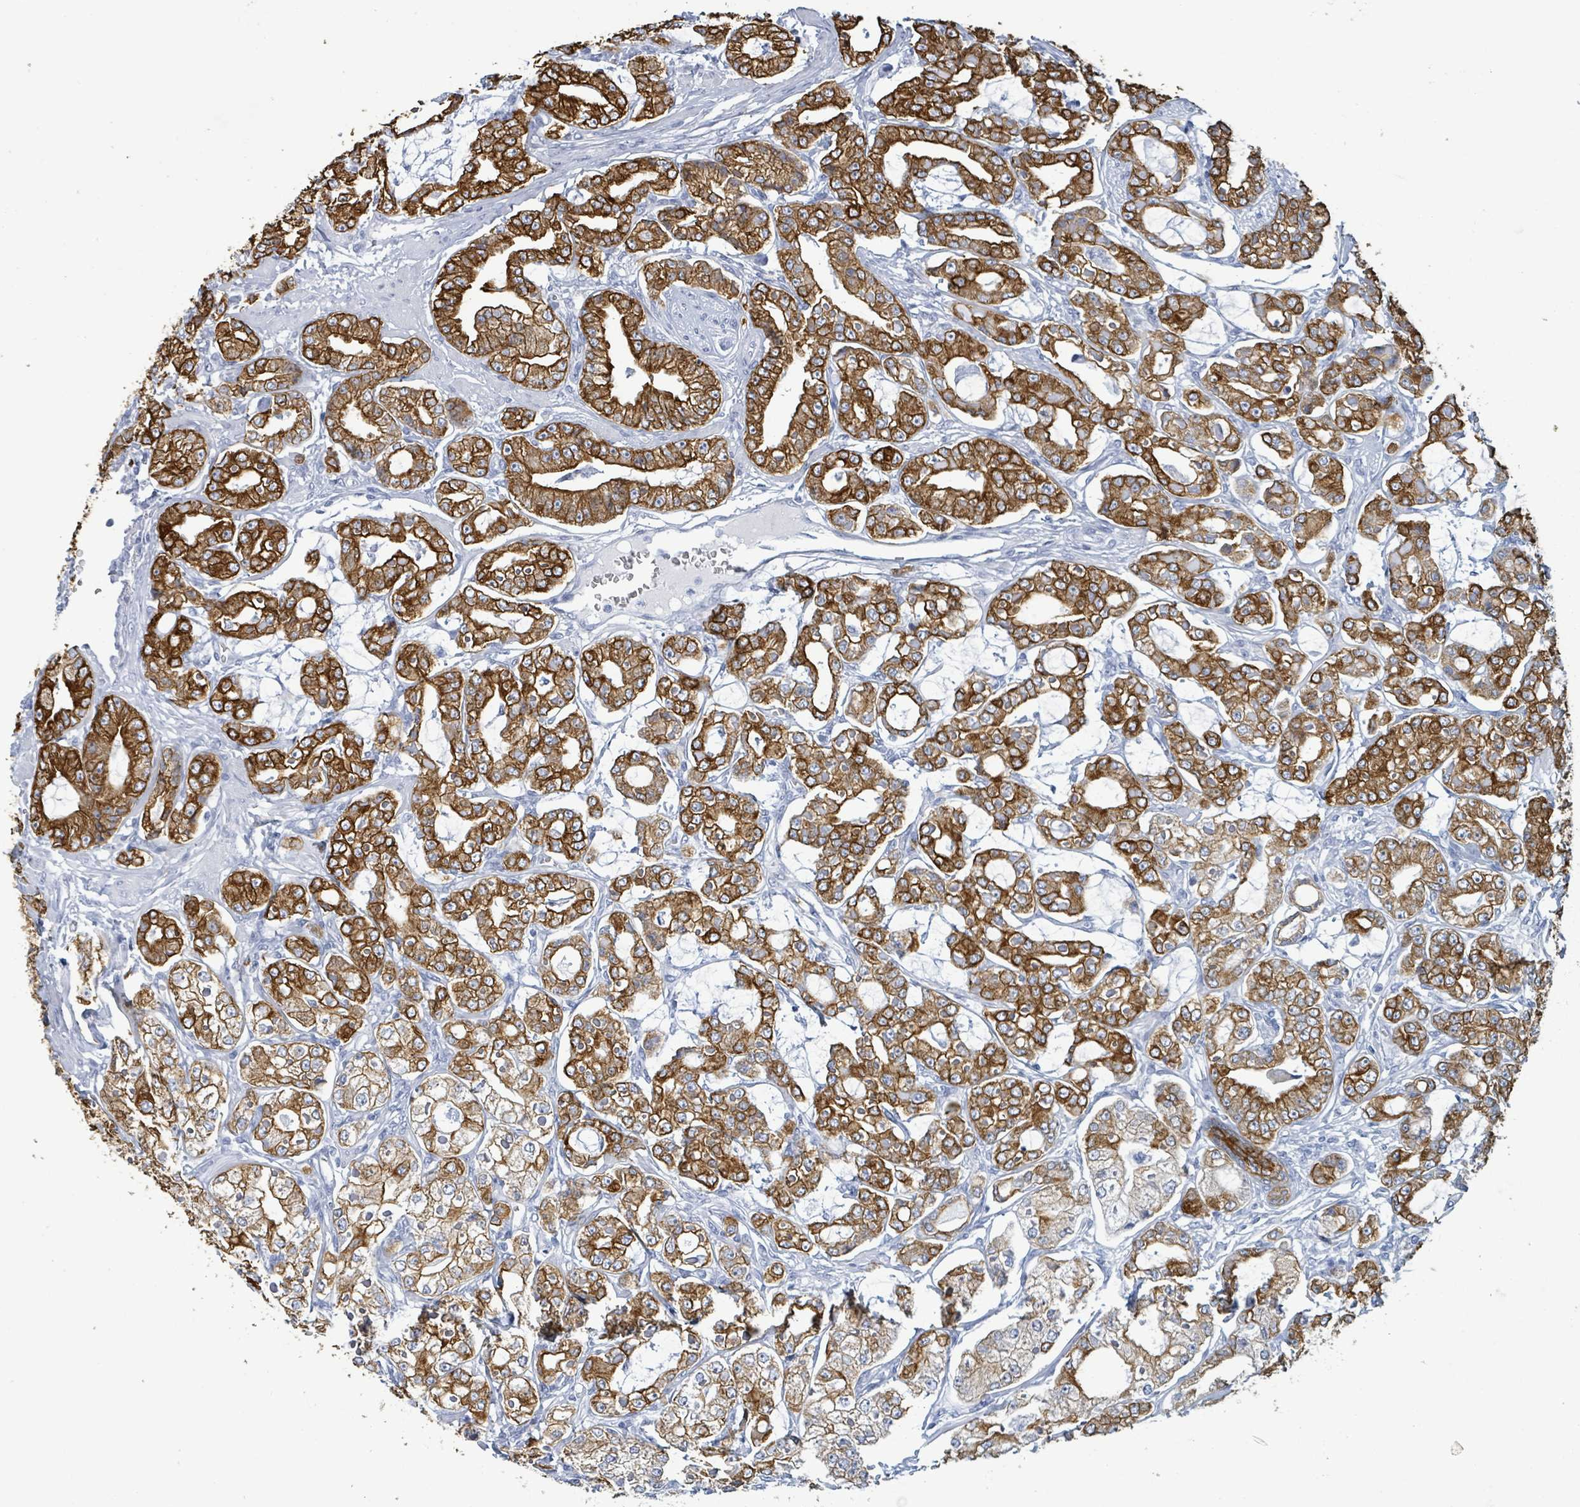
{"staining": {"intensity": "strong", "quantity": ">75%", "location": "cytoplasmic/membranous"}, "tissue": "prostate cancer", "cell_type": "Tumor cells", "image_type": "cancer", "snomed": [{"axis": "morphology", "description": "Adenocarcinoma, High grade"}, {"axis": "topography", "description": "Prostate"}], "caption": "Human prostate adenocarcinoma (high-grade) stained with a protein marker displays strong staining in tumor cells.", "gene": "KRT8", "patient": {"sex": "male", "age": 71}}